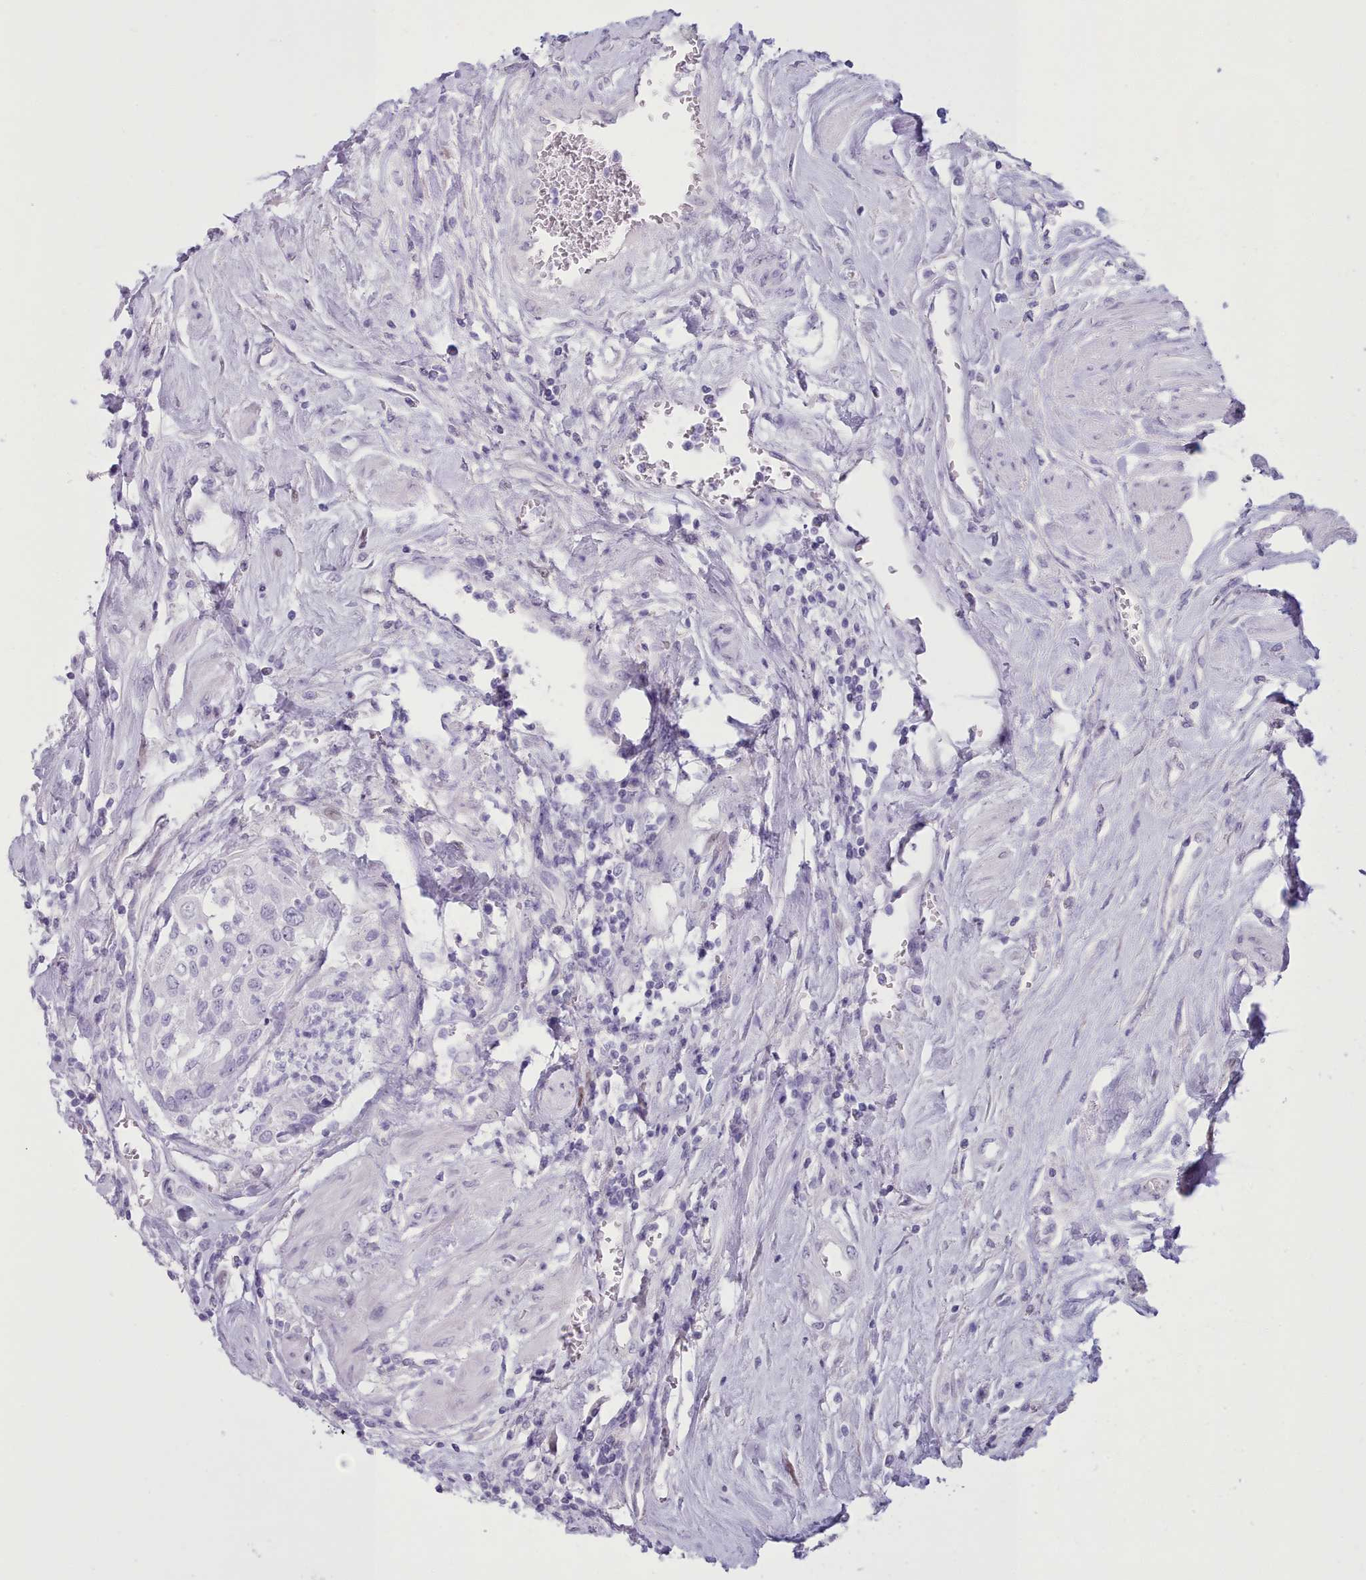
{"staining": {"intensity": "negative", "quantity": "none", "location": "none"}, "tissue": "urothelial cancer", "cell_type": "Tumor cells", "image_type": "cancer", "snomed": [{"axis": "morphology", "description": "Urothelial carcinoma, High grade"}, {"axis": "topography", "description": "Urinary bladder"}], "caption": "High magnification brightfield microscopy of urothelial cancer stained with DAB (3,3'-diaminobenzidine) (brown) and counterstained with hematoxylin (blue): tumor cells show no significant expression. The staining was performed using DAB (3,3'-diaminobenzidine) to visualize the protein expression in brown, while the nuclei were stained in blue with hematoxylin (Magnification: 20x).", "gene": "TMEM253", "patient": {"sex": "female", "age": 79}}